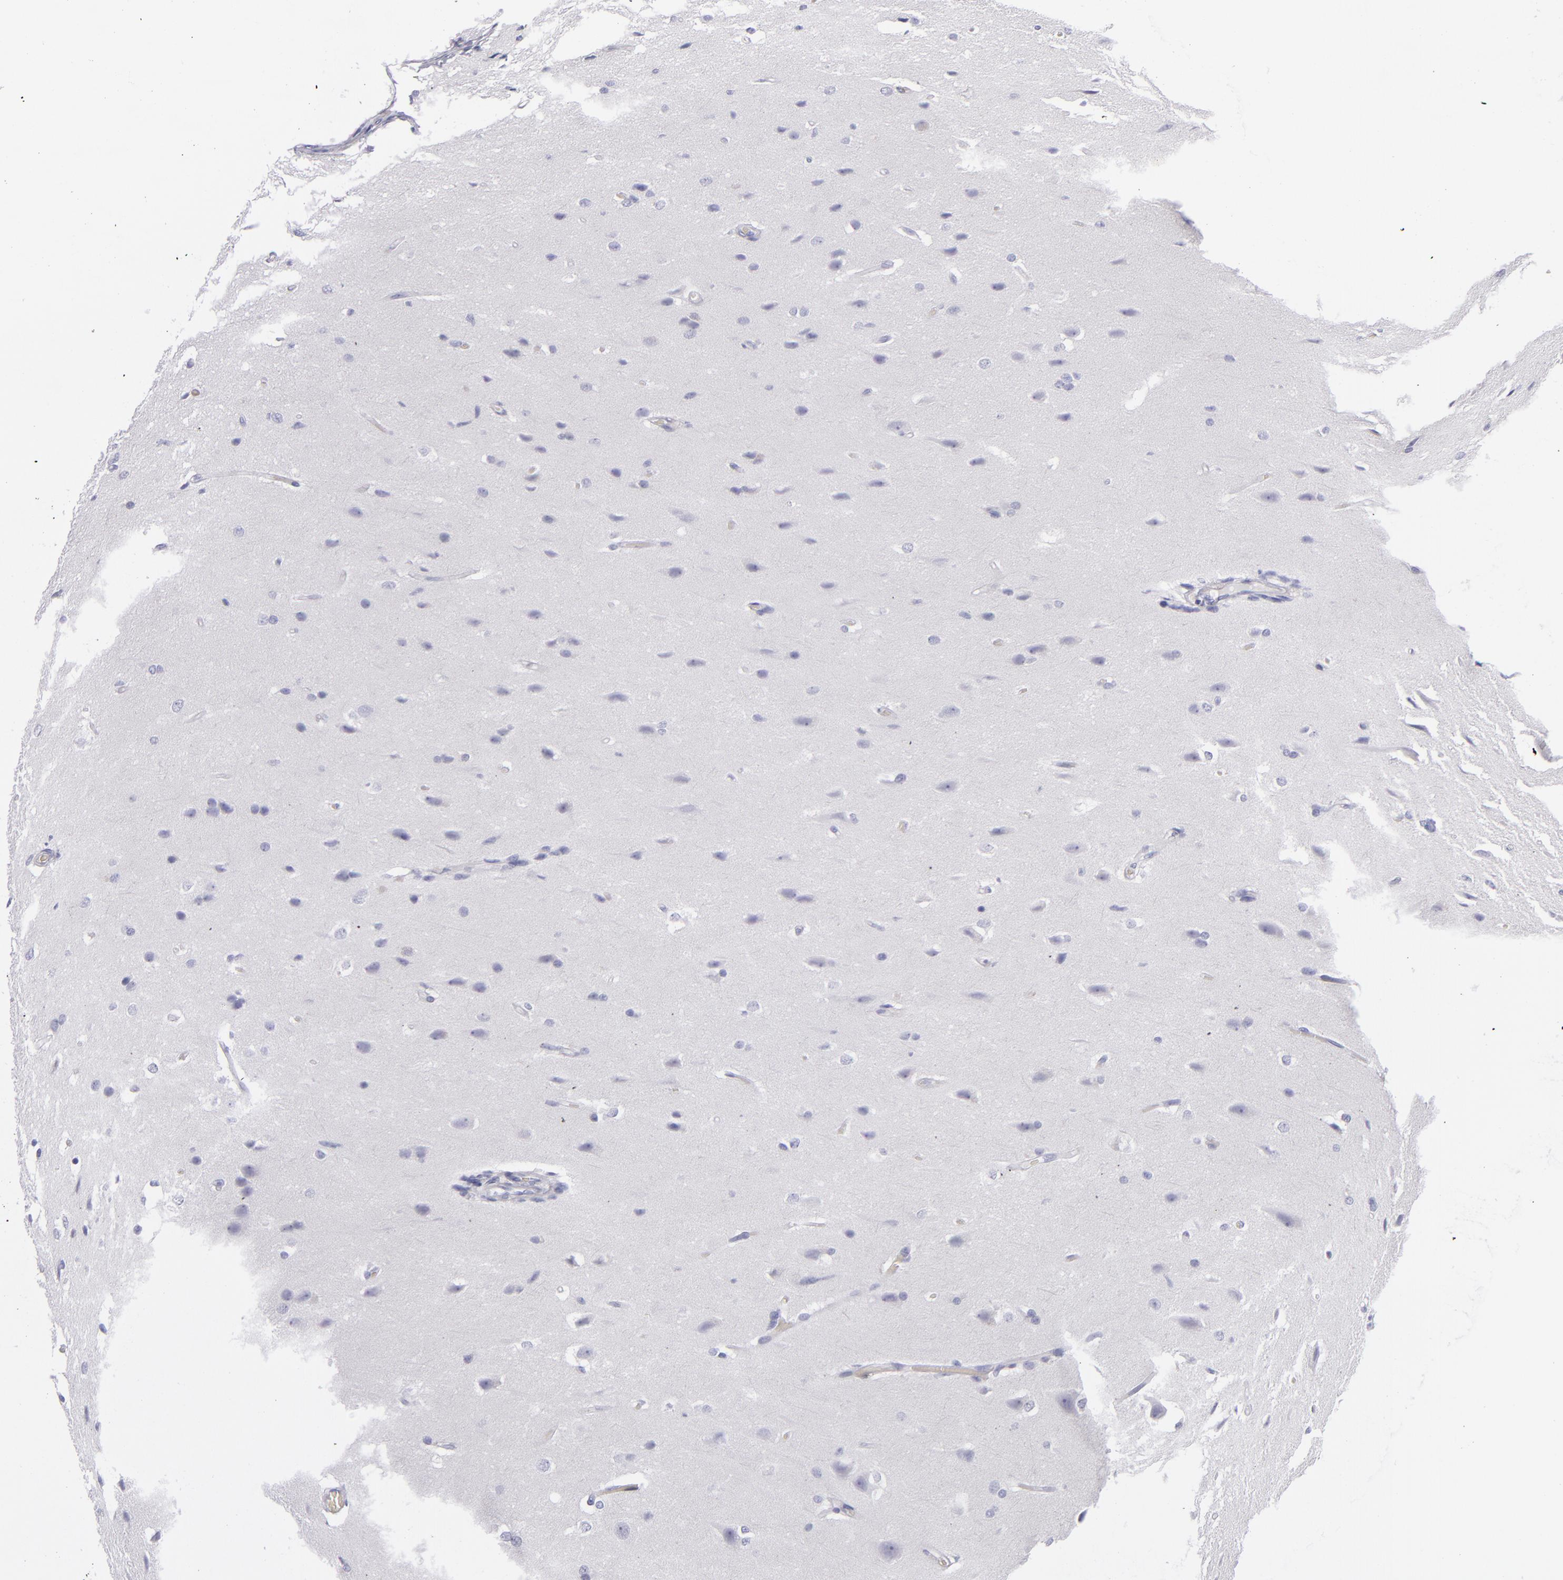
{"staining": {"intensity": "negative", "quantity": "none", "location": "none"}, "tissue": "glioma", "cell_type": "Tumor cells", "image_type": "cancer", "snomed": [{"axis": "morphology", "description": "Glioma, malignant, High grade"}, {"axis": "topography", "description": "Brain"}], "caption": "The micrograph exhibits no staining of tumor cells in glioma. The staining is performed using DAB (3,3'-diaminobenzidine) brown chromogen with nuclei counter-stained in using hematoxylin.", "gene": "CD2", "patient": {"sex": "male", "age": 68}}